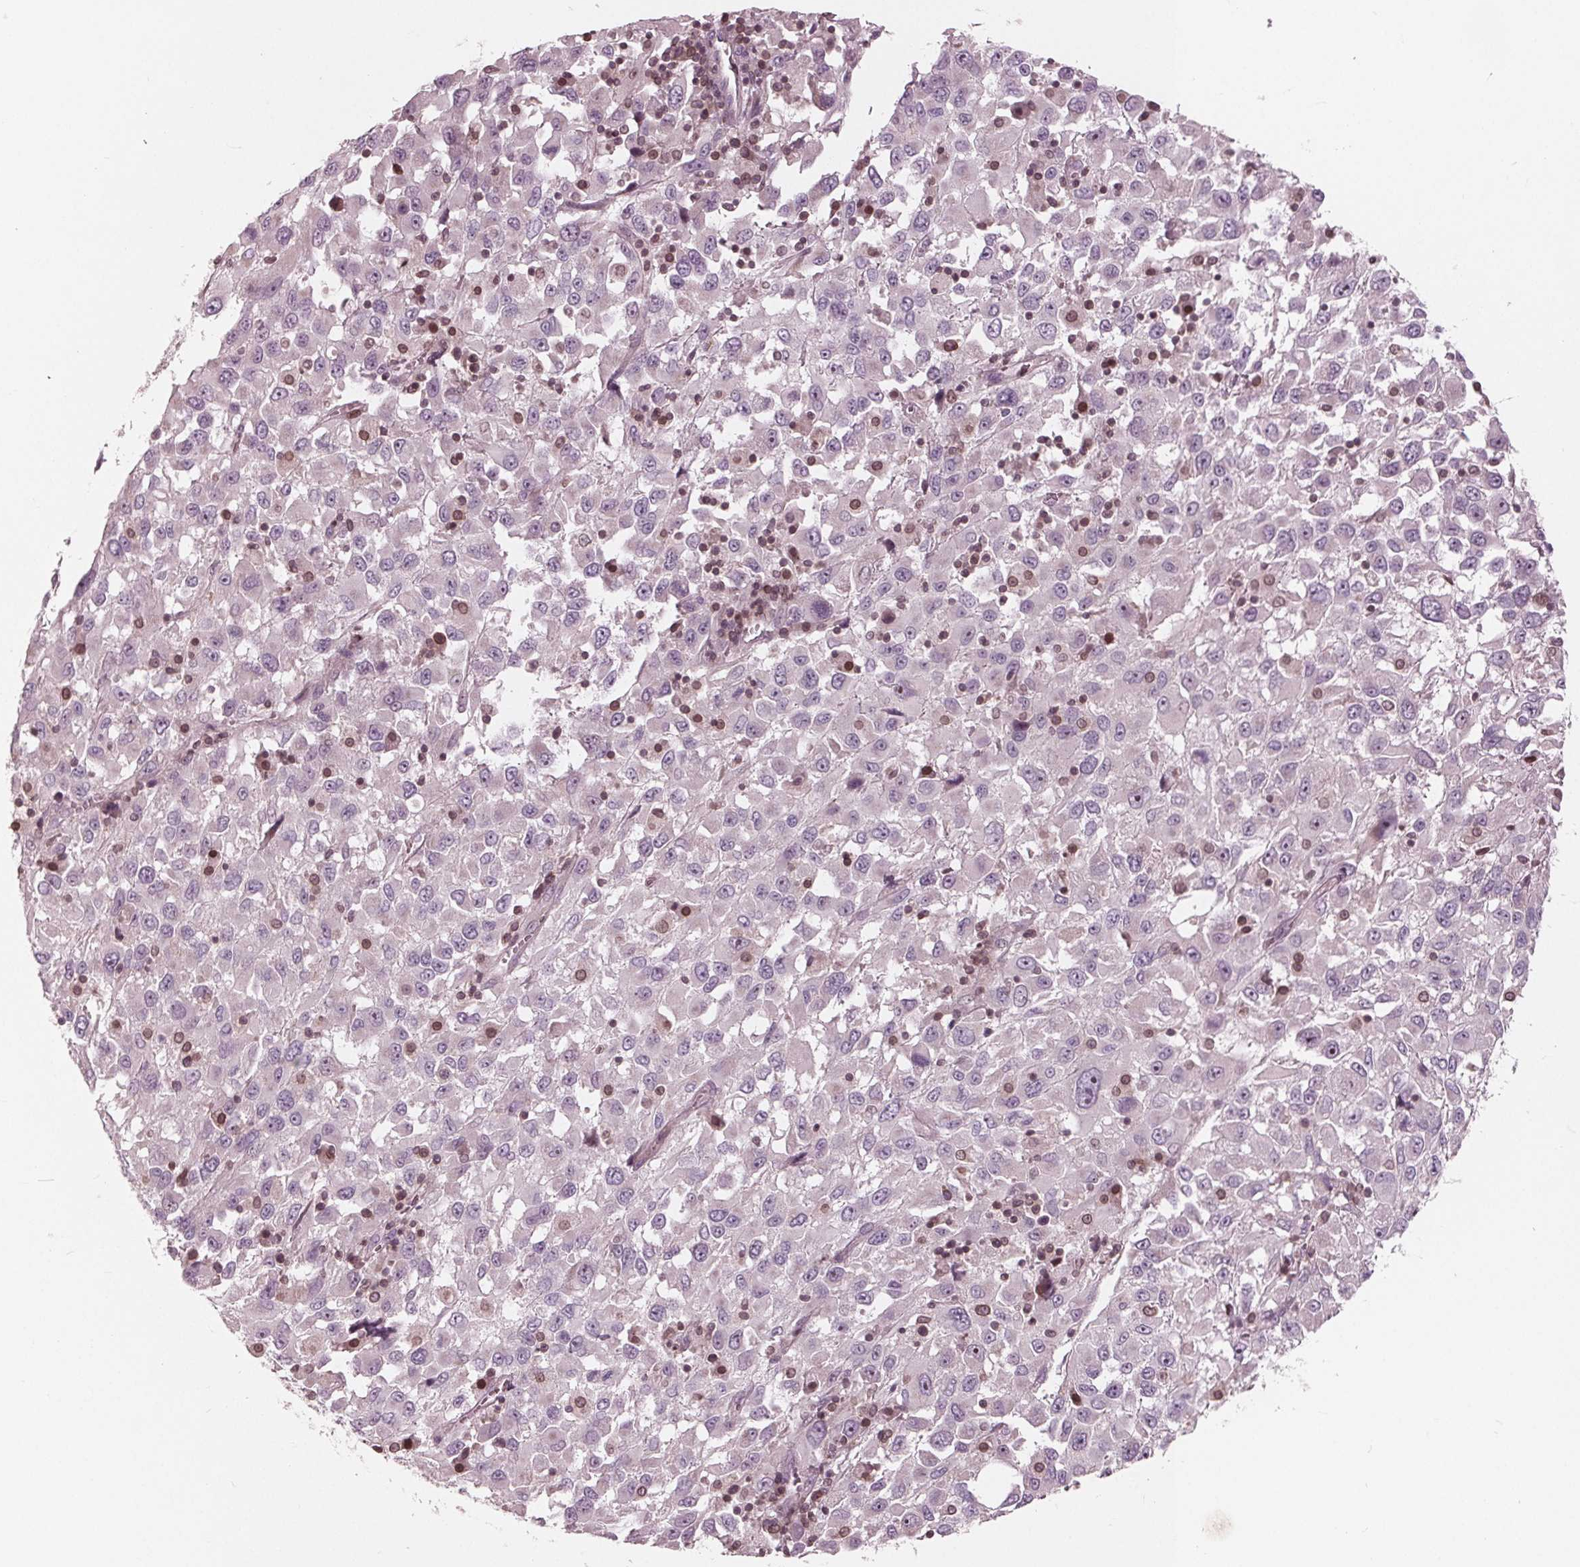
{"staining": {"intensity": "negative", "quantity": "none", "location": "none"}, "tissue": "melanoma", "cell_type": "Tumor cells", "image_type": "cancer", "snomed": [{"axis": "morphology", "description": "Malignant melanoma, Metastatic site"}, {"axis": "topography", "description": "Soft tissue"}], "caption": "Immunohistochemistry of human malignant melanoma (metastatic site) shows no expression in tumor cells.", "gene": "NUP210", "patient": {"sex": "male", "age": 50}}